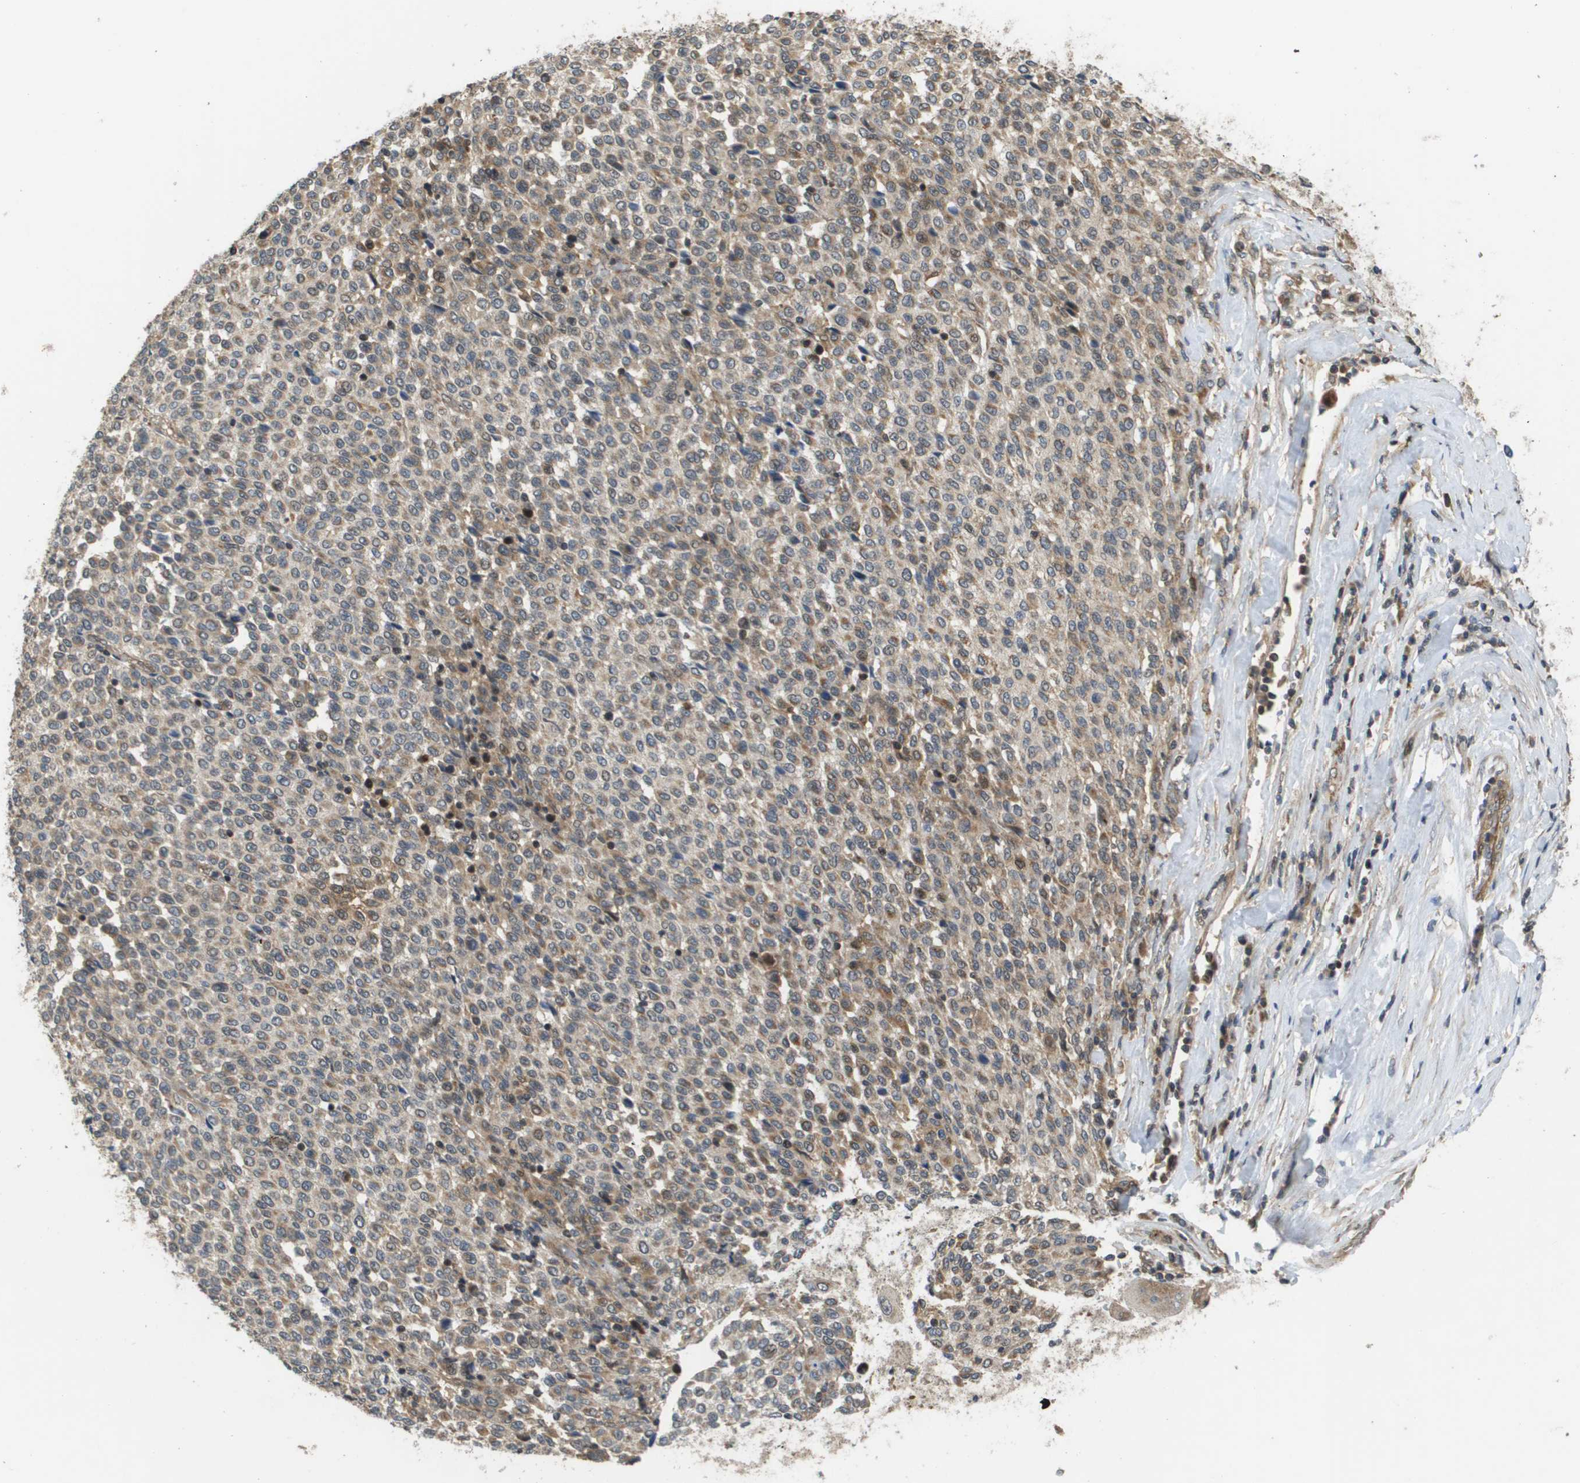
{"staining": {"intensity": "weak", "quantity": "25%-75%", "location": "cytoplasmic/membranous"}, "tissue": "melanoma", "cell_type": "Tumor cells", "image_type": "cancer", "snomed": [{"axis": "morphology", "description": "Malignant melanoma, Metastatic site"}, {"axis": "topography", "description": "Pancreas"}], "caption": "This photomicrograph demonstrates melanoma stained with IHC to label a protein in brown. The cytoplasmic/membranous of tumor cells show weak positivity for the protein. Nuclei are counter-stained blue.", "gene": "RBM38", "patient": {"sex": "female", "age": 30}}